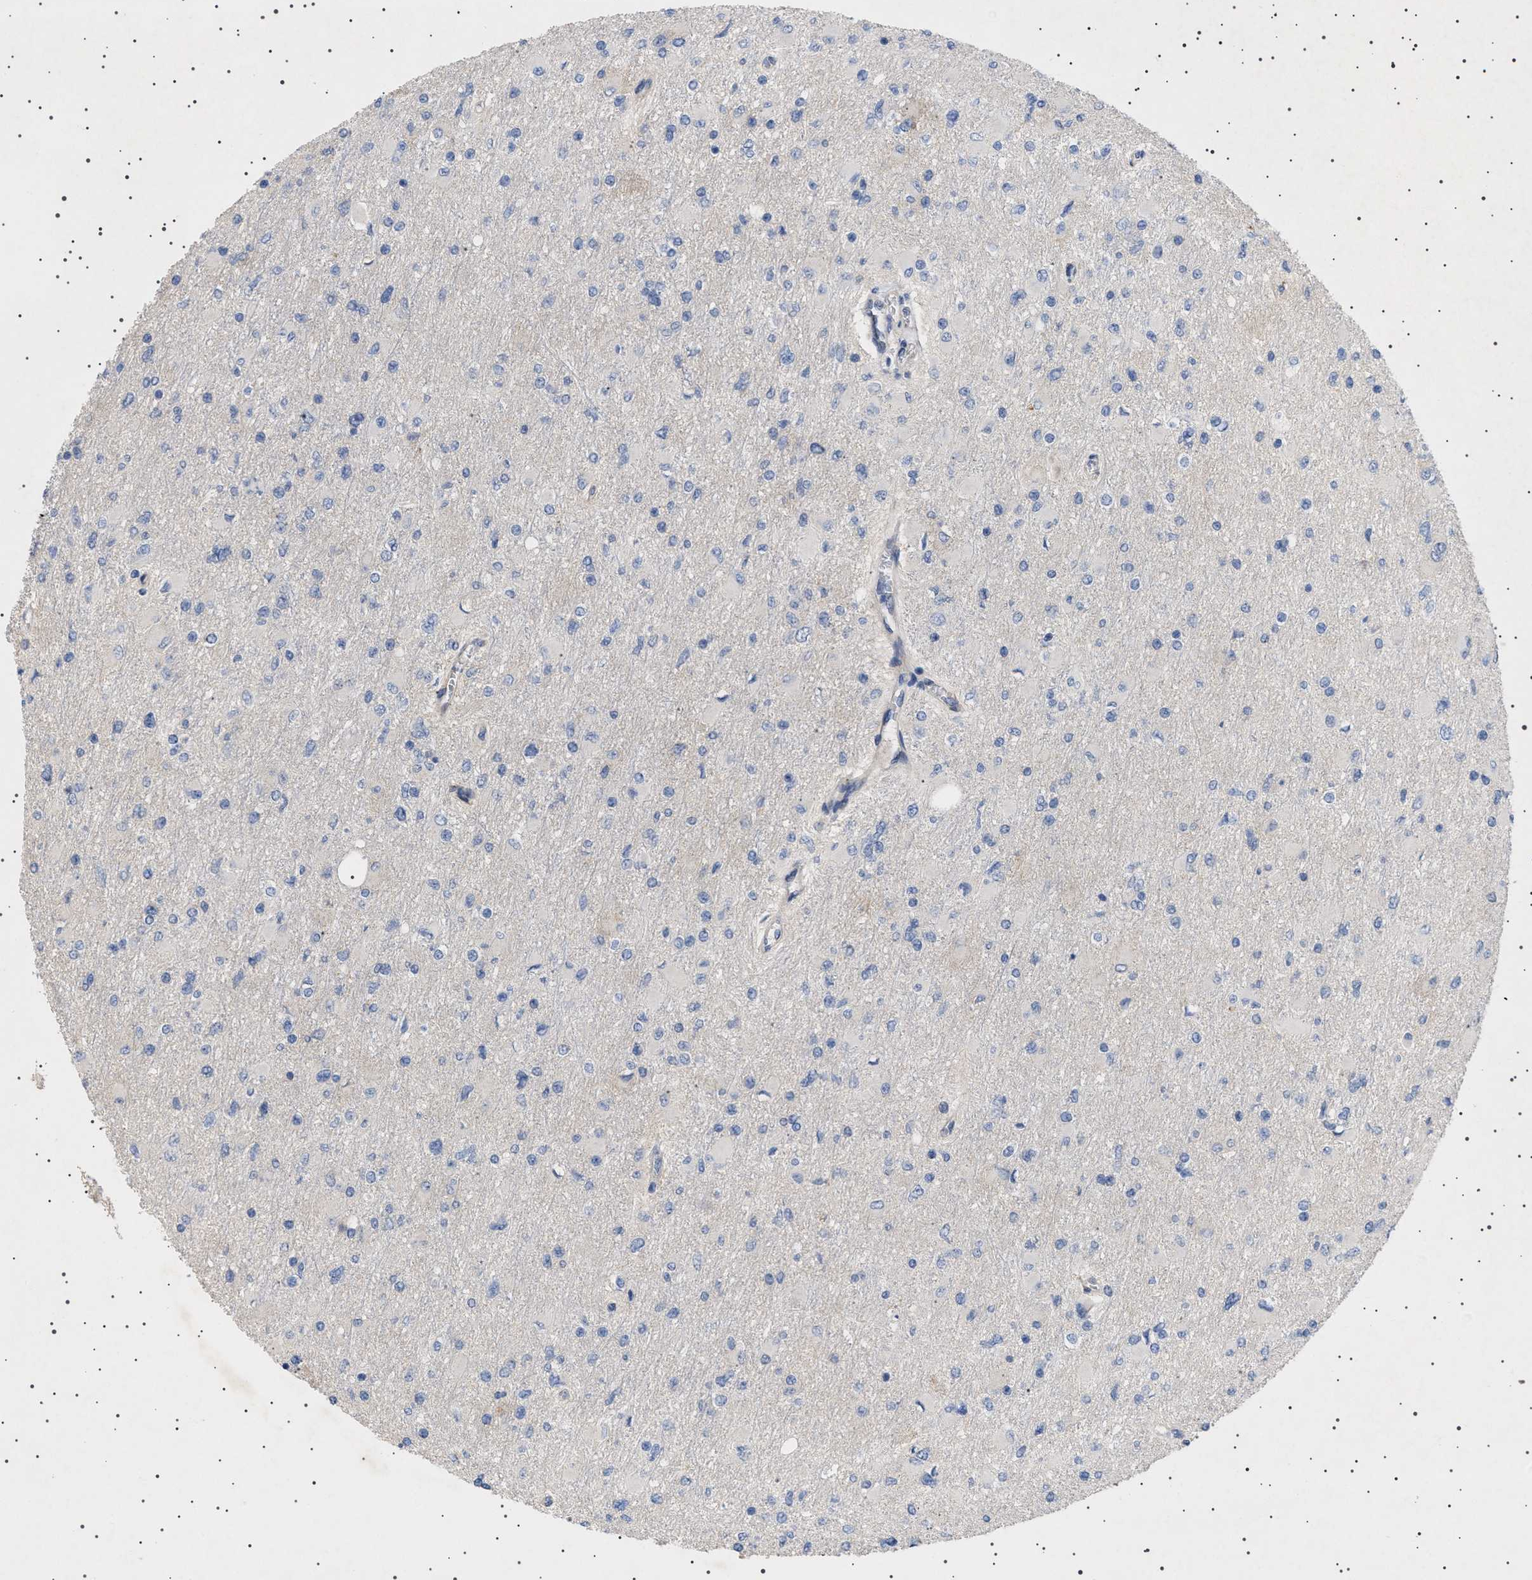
{"staining": {"intensity": "negative", "quantity": "none", "location": "none"}, "tissue": "glioma", "cell_type": "Tumor cells", "image_type": "cancer", "snomed": [{"axis": "morphology", "description": "Glioma, malignant, High grade"}, {"axis": "topography", "description": "Cerebral cortex"}], "caption": "DAB (3,3'-diaminobenzidine) immunohistochemical staining of malignant glioma (high-grade) reveals no significant positivity in tumor cells.", "gene": "HTR1A", "patient": {"sex": "female", "age": 36}}